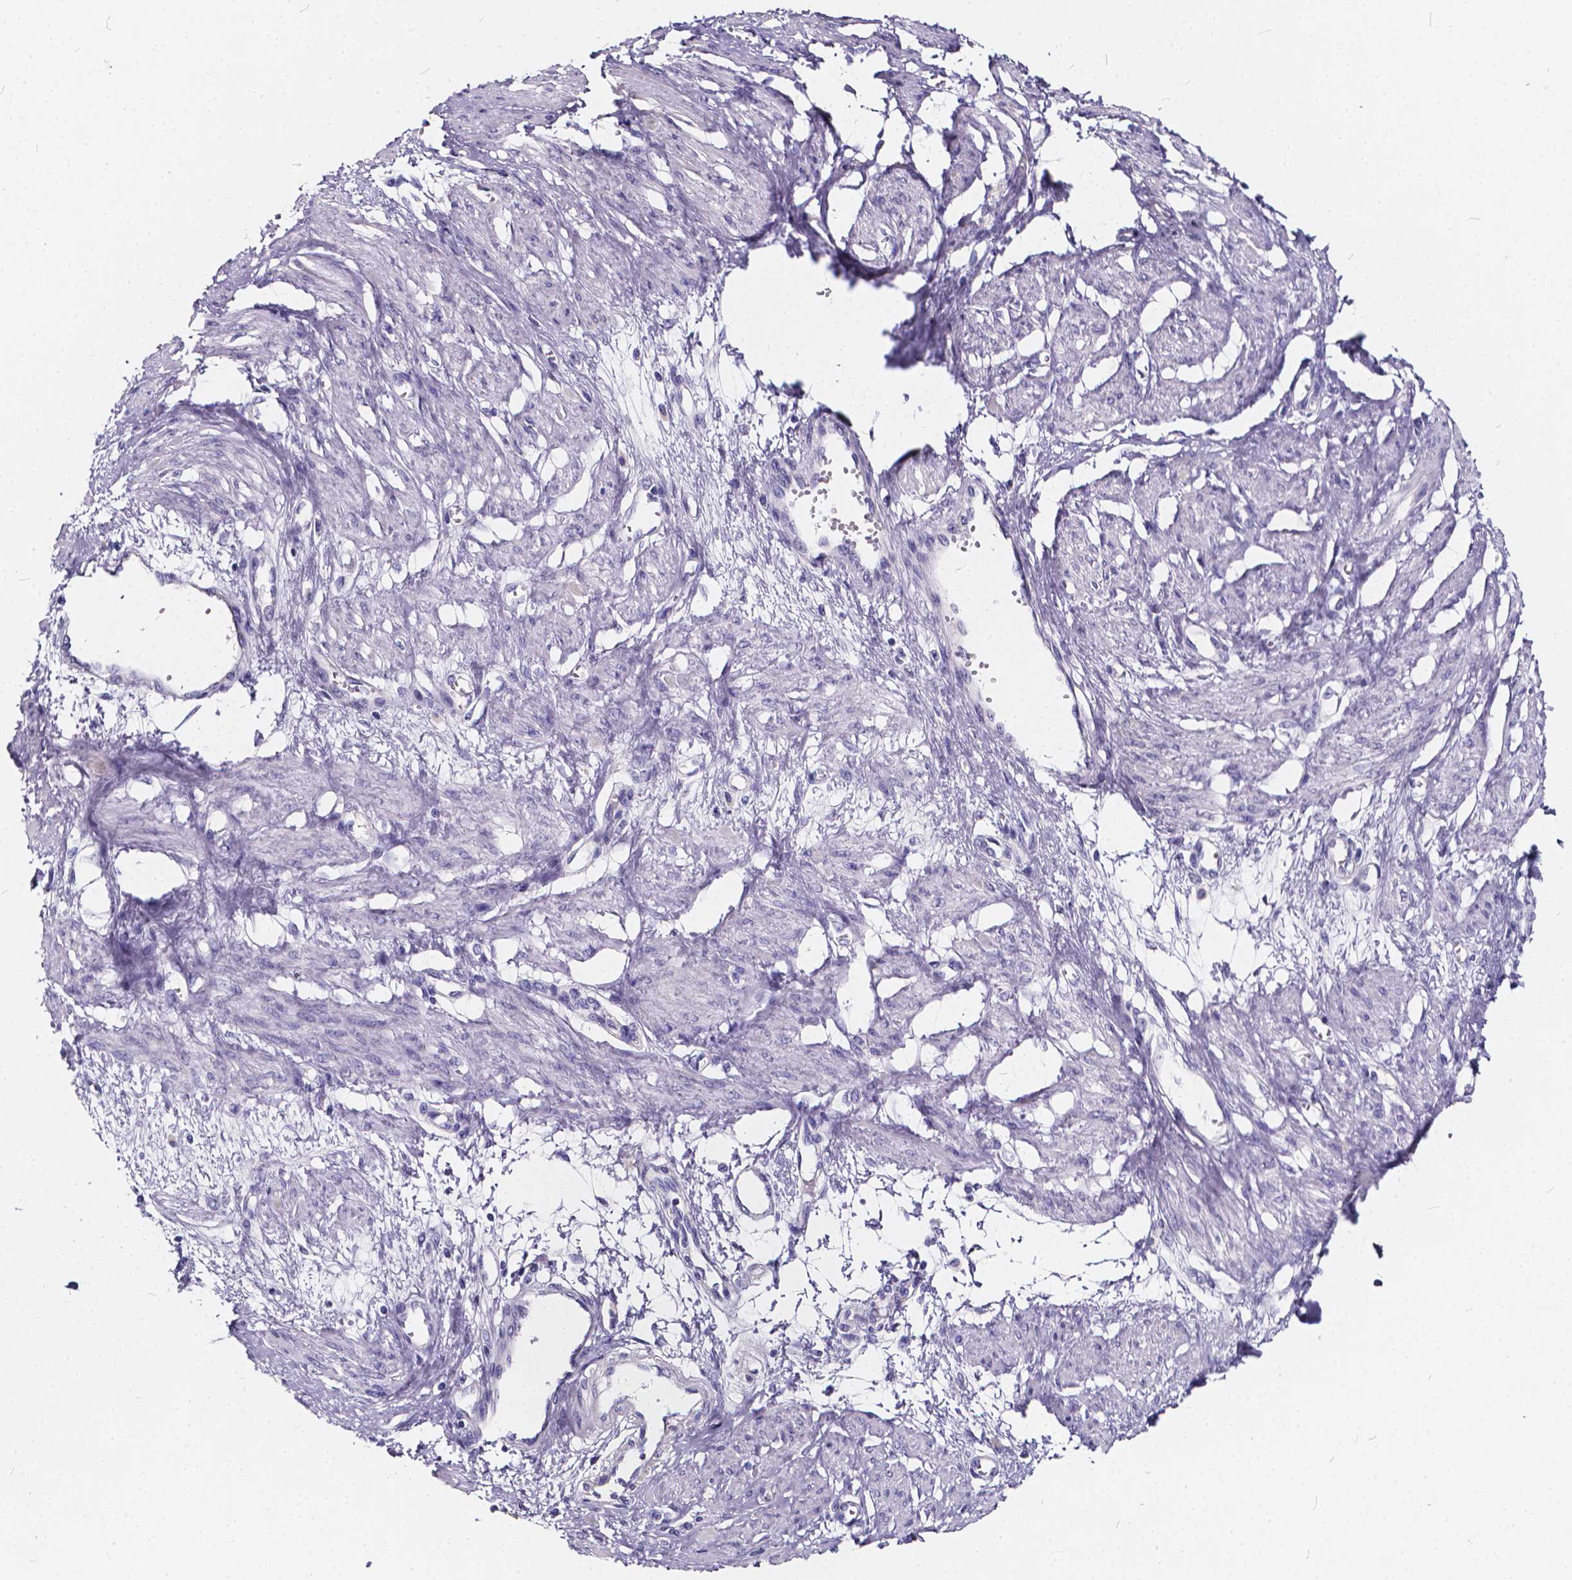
{"staining": {"intensity": "negative", "quantity": "none", "location": "none"}, "tissue": "smooth muscle", "cell_type": "Smooth muscle cells", "image_type": "normal", "snomed": [{"axis": "morphology", "description": "Normal tissue, NOS"}, {"axis": "topography", "description": "Smooth muscle"}, {"axis": "topography", "description": "Uterus"}], "caption": "A photomicrograph of smooth muscle stained for a protein reveals no brown staining in smooth muscle cells.", "gene": "SPEF2", "patient": {"sex": "female", "age": 39}}